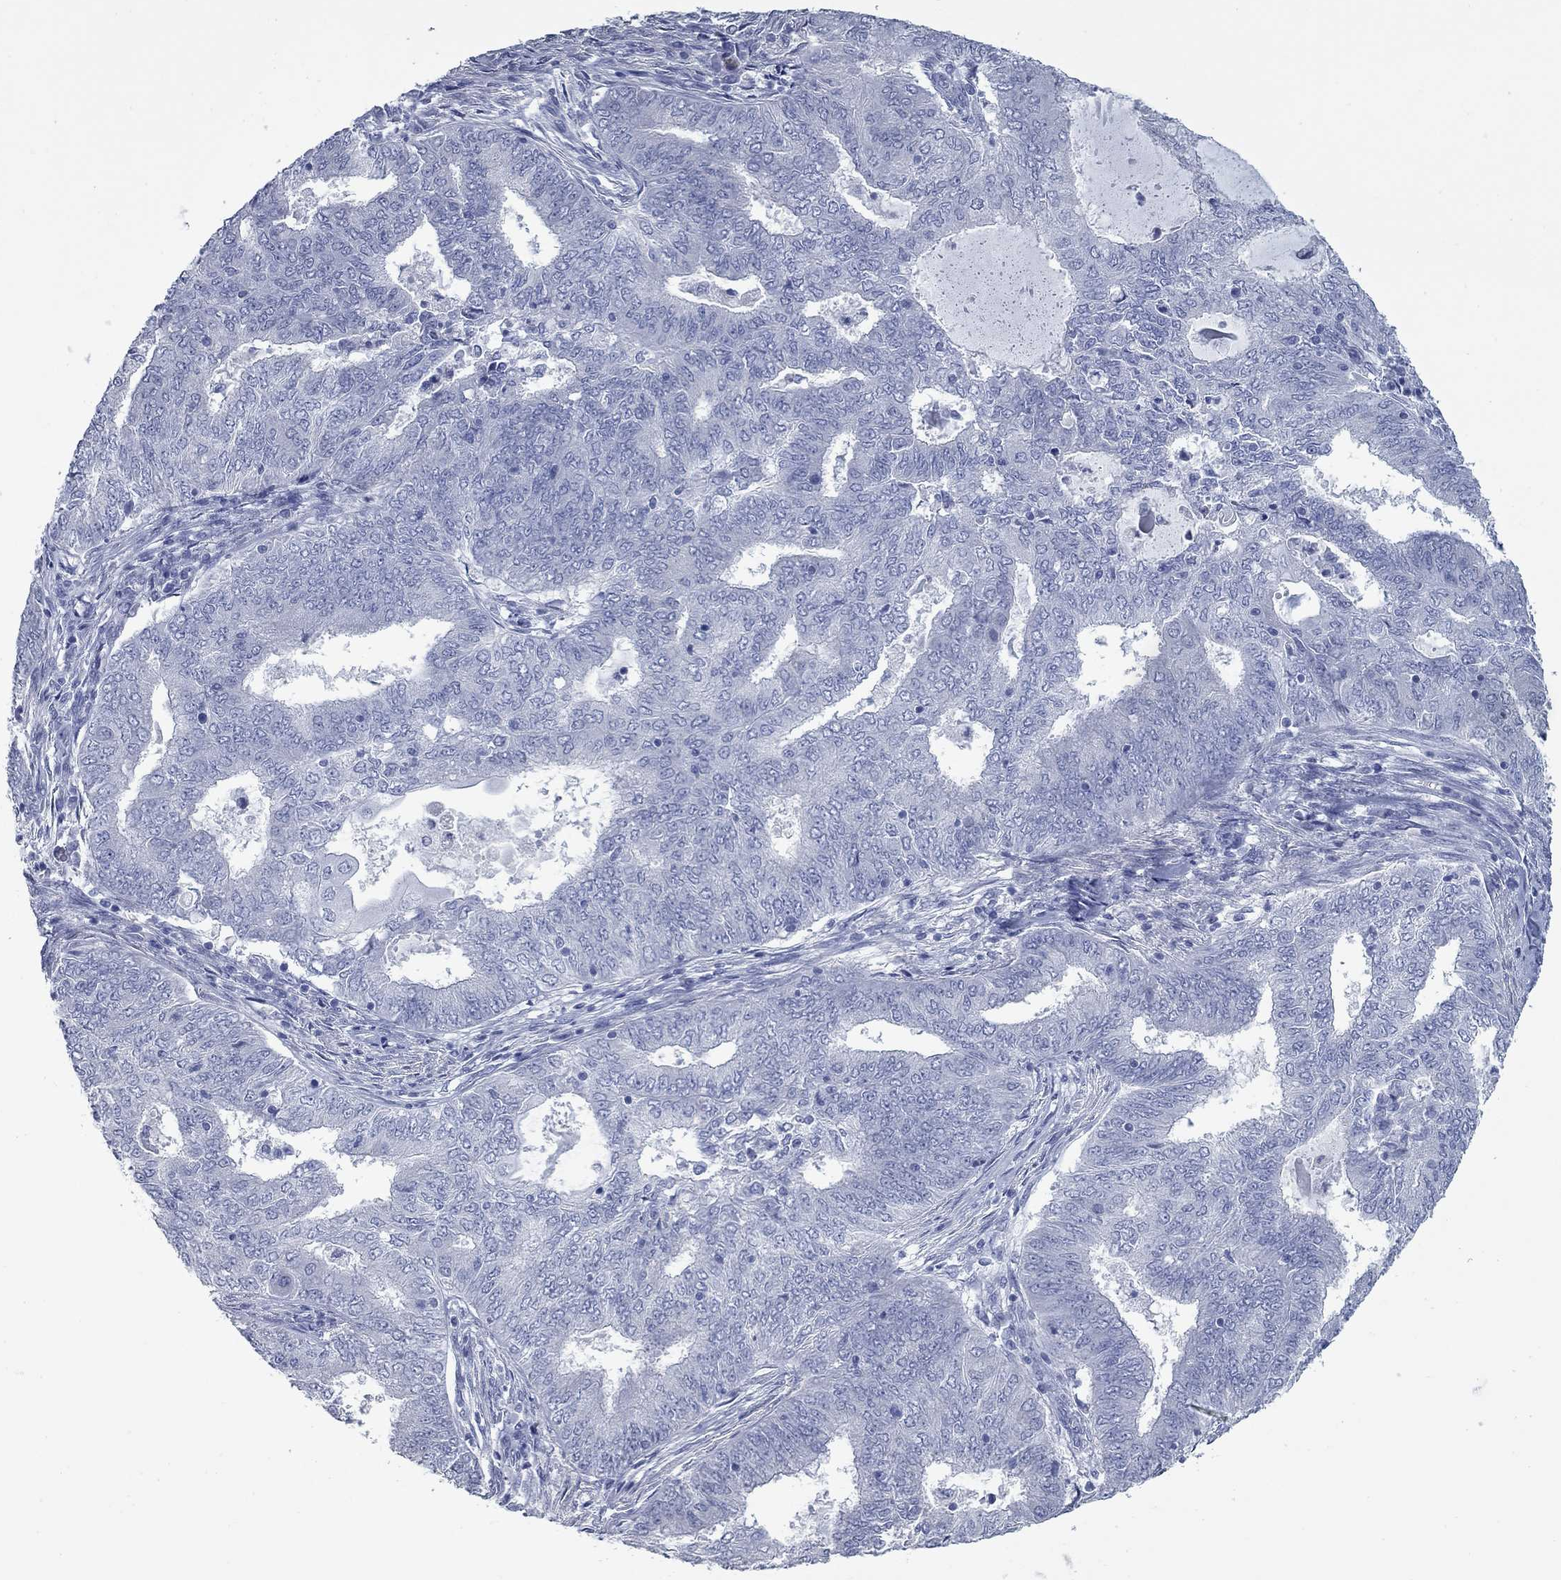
{"staining": {"intensity": "negative", "quantity": "none", "location": "none"}, "tissue": "endometrial cancer", "cell_type": "Tumor cells", "image_type": "cancer", "snomed": [{"axis": "morphology", "description": "Adenocarcinoma, NOS"}, {"axis": "topography", "description": "Endometrium"}], "caption": "The image shows no staining of tumor cells in endometrial adenocarcinoma.", "gene": "KIRREL2", "patient": {"sex": "female", "age": 62}}